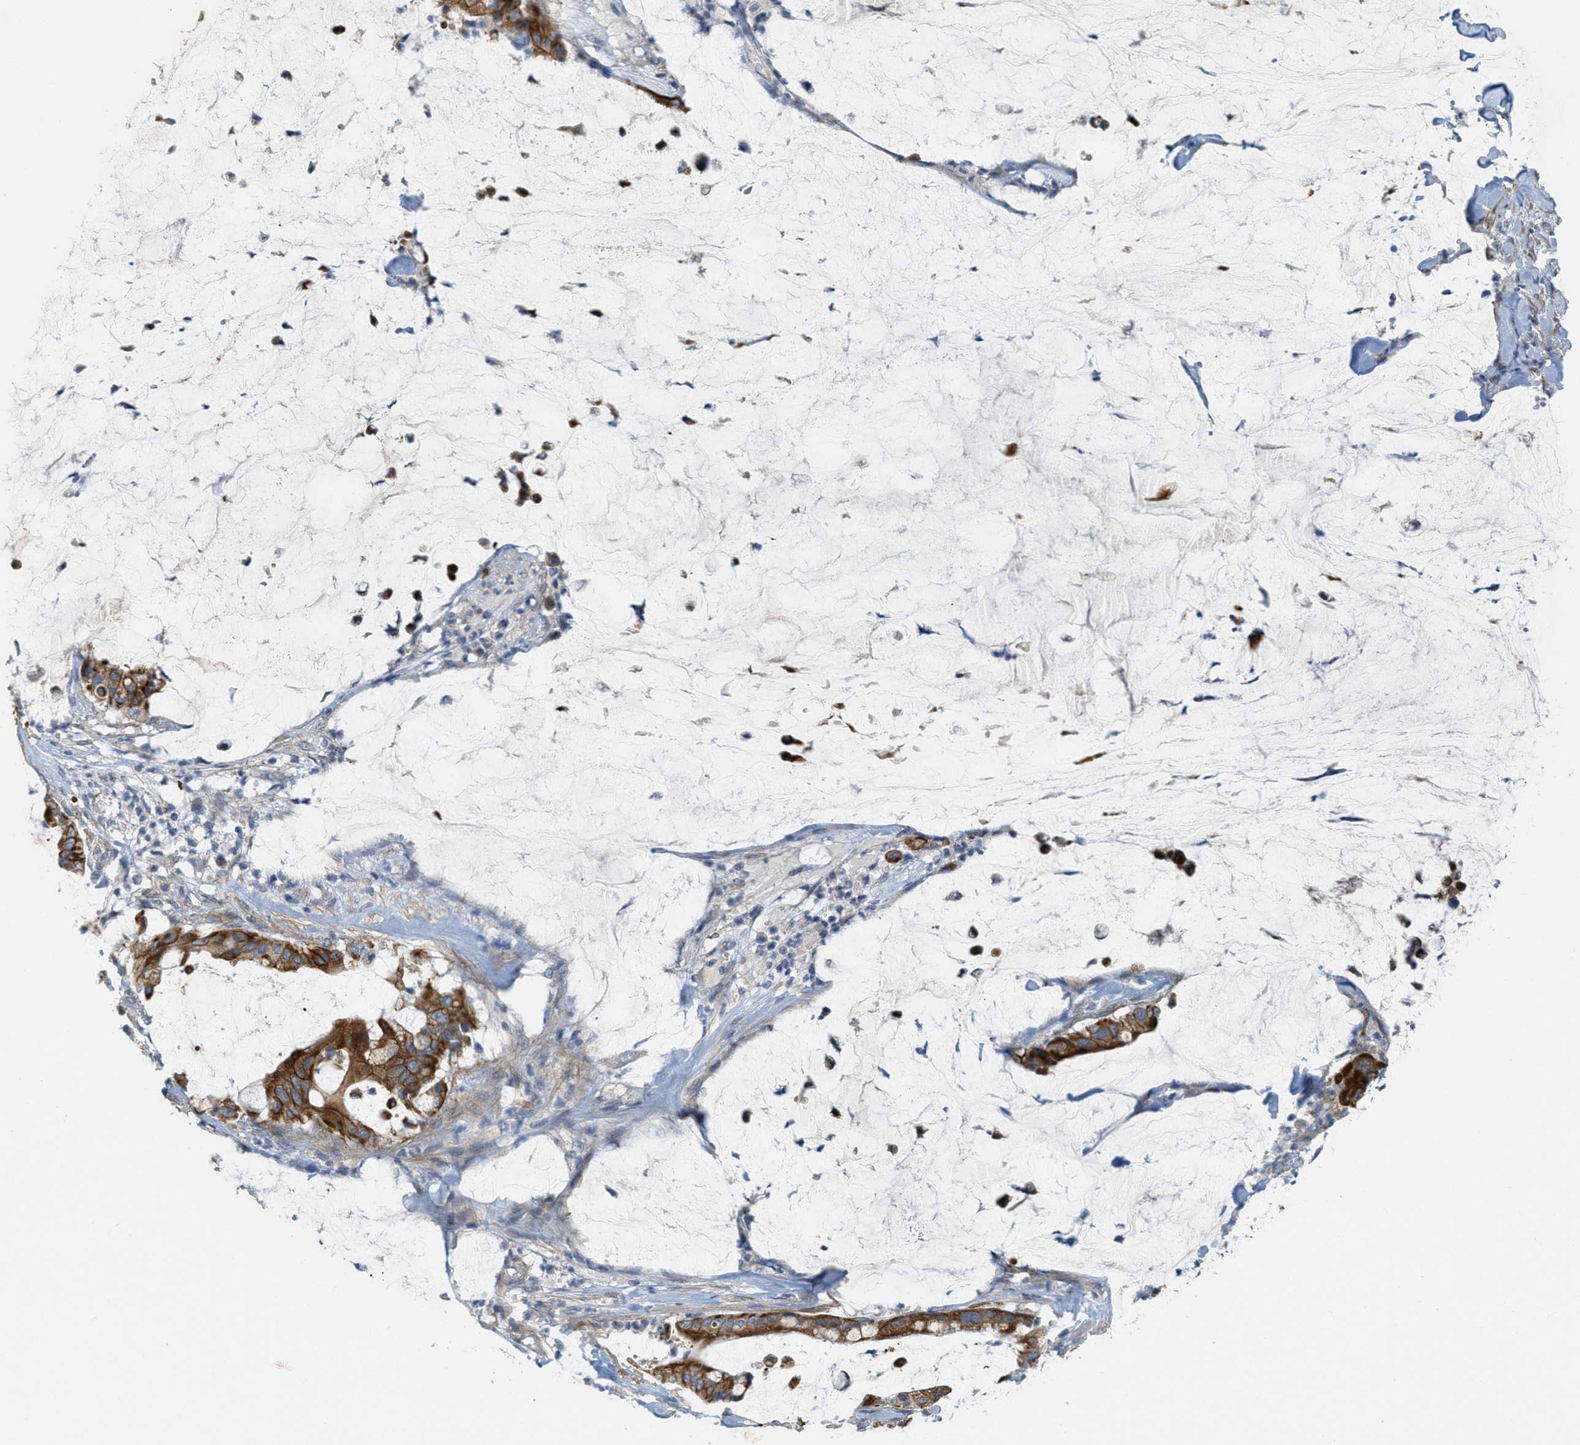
{"staining": {"intensity": "strong", "quantity": ">75%", "location": "cytoplasmic/membranous"}, "tissue": "pancreatic cancer", "cell_type": "Tumor cells", "image_type": "cancer", "snomed": [{"axis": "morphology", "description": "Adenocarcinoma, NOS"}, {"axis": "topography", "description": "Pancreas"}], "caption": "DAB (3,3'-diaminobenzidine) immunohistochemical staining of human adenocarcinoma (pancreatic) reveals strong cytoplasmic/membranous protein staining in approximately >75% of tumor cells.", "gene": "MRS2", "patient": {"sex": "male", "age": 41}}